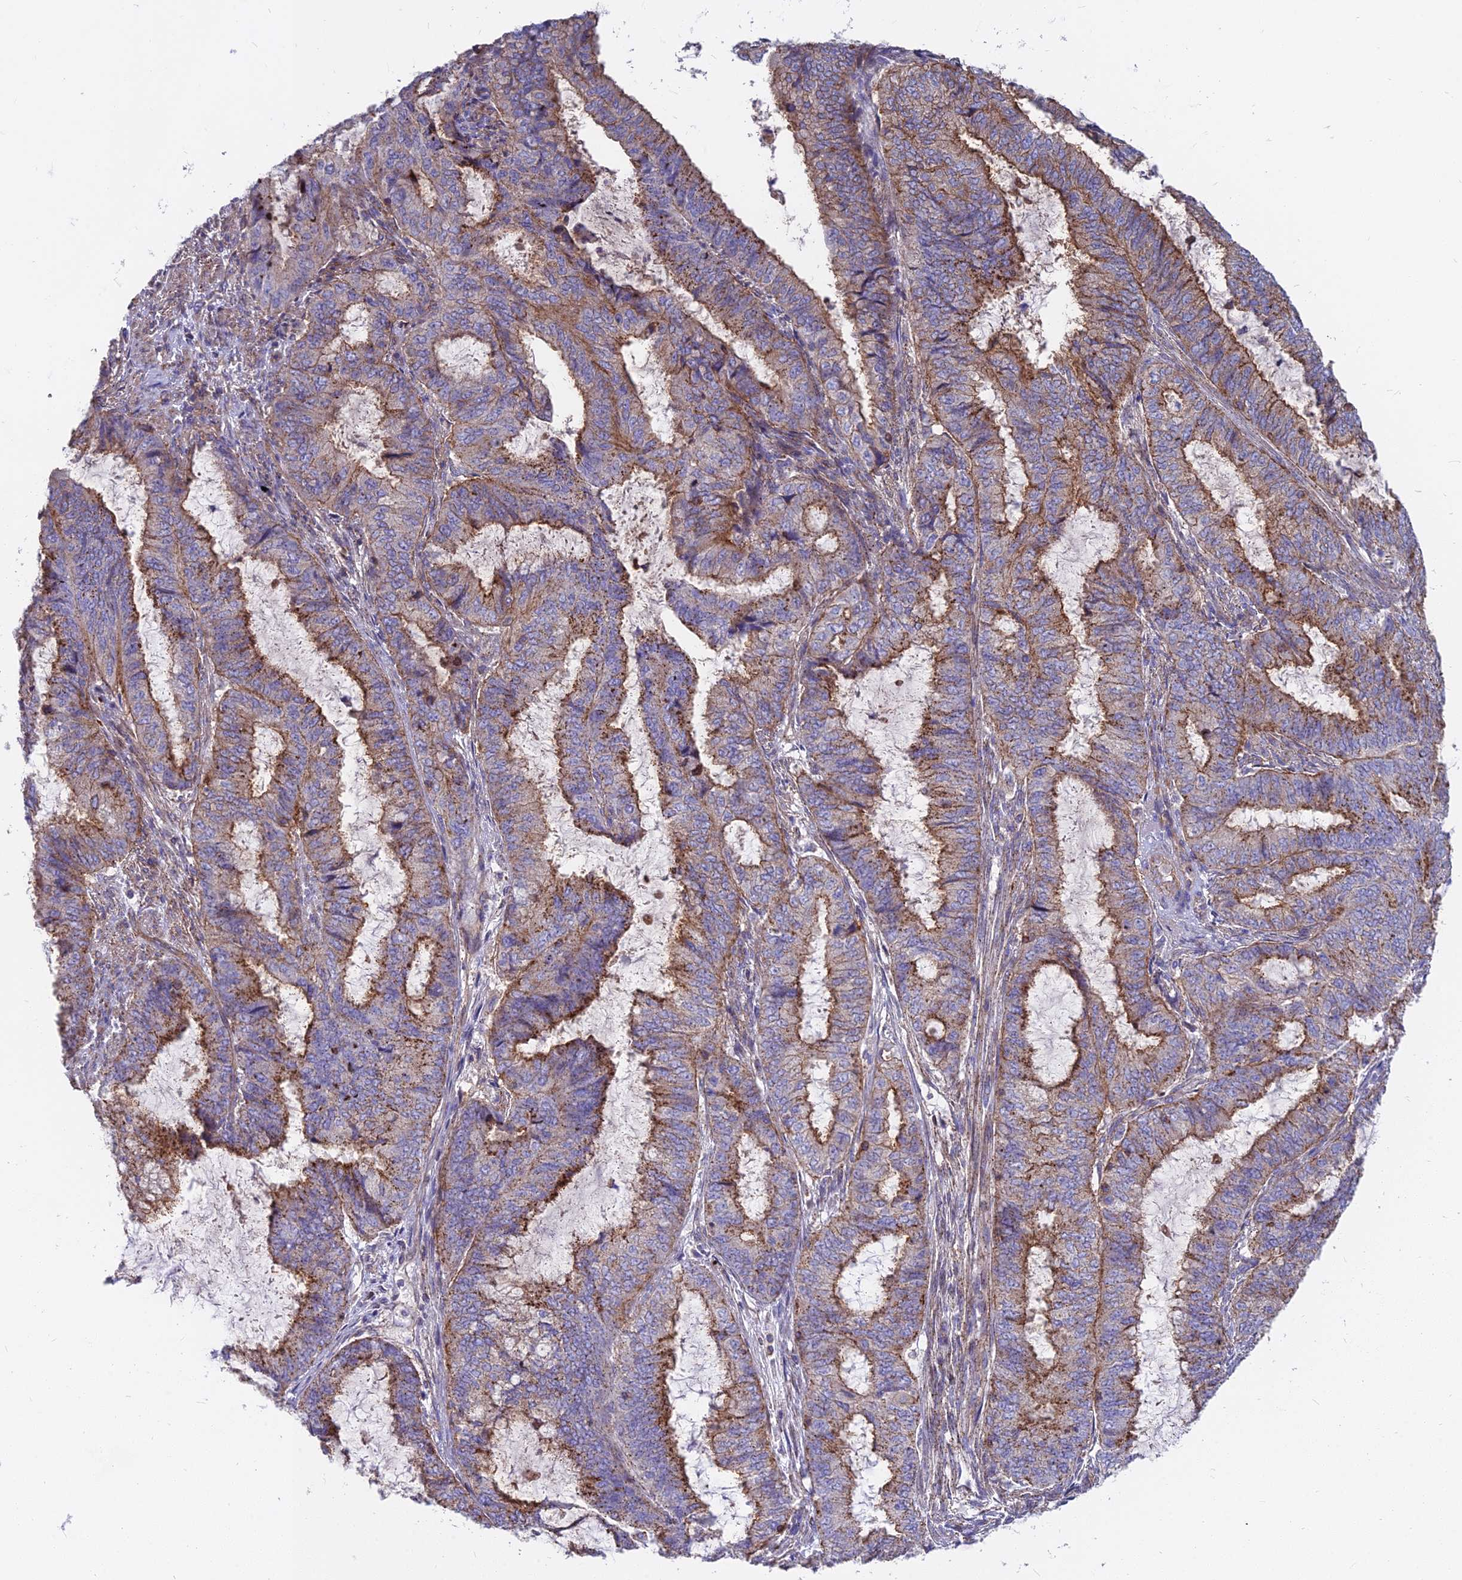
{"staining": {"intensity": "moderate", "quantity": "25%-75%", "location": "cytoplasmic/membranous"}, "tissue": "endometrial cancer", "cell_type": "Tumor cells", "image_type": "cancer", "snomed": [{"axis": "morphology", "description": "Adenocarcinoma, NOS"}, {"axis": "topography", "description": "Endometrium"}], "caption": "Immunohistochemical staining of adenocarcinoma (endometrial) demonstrates medium levels of moderate cytoplasmic/membranous expression in about 25%-75% of tumor cells. The staining was performed using DAB, with brown indicating positive protein expression. Nuclei are stained blue with hematoxylin.", "gene": "FRMPD1", "patient": {"sex": "female", "age": 51}}